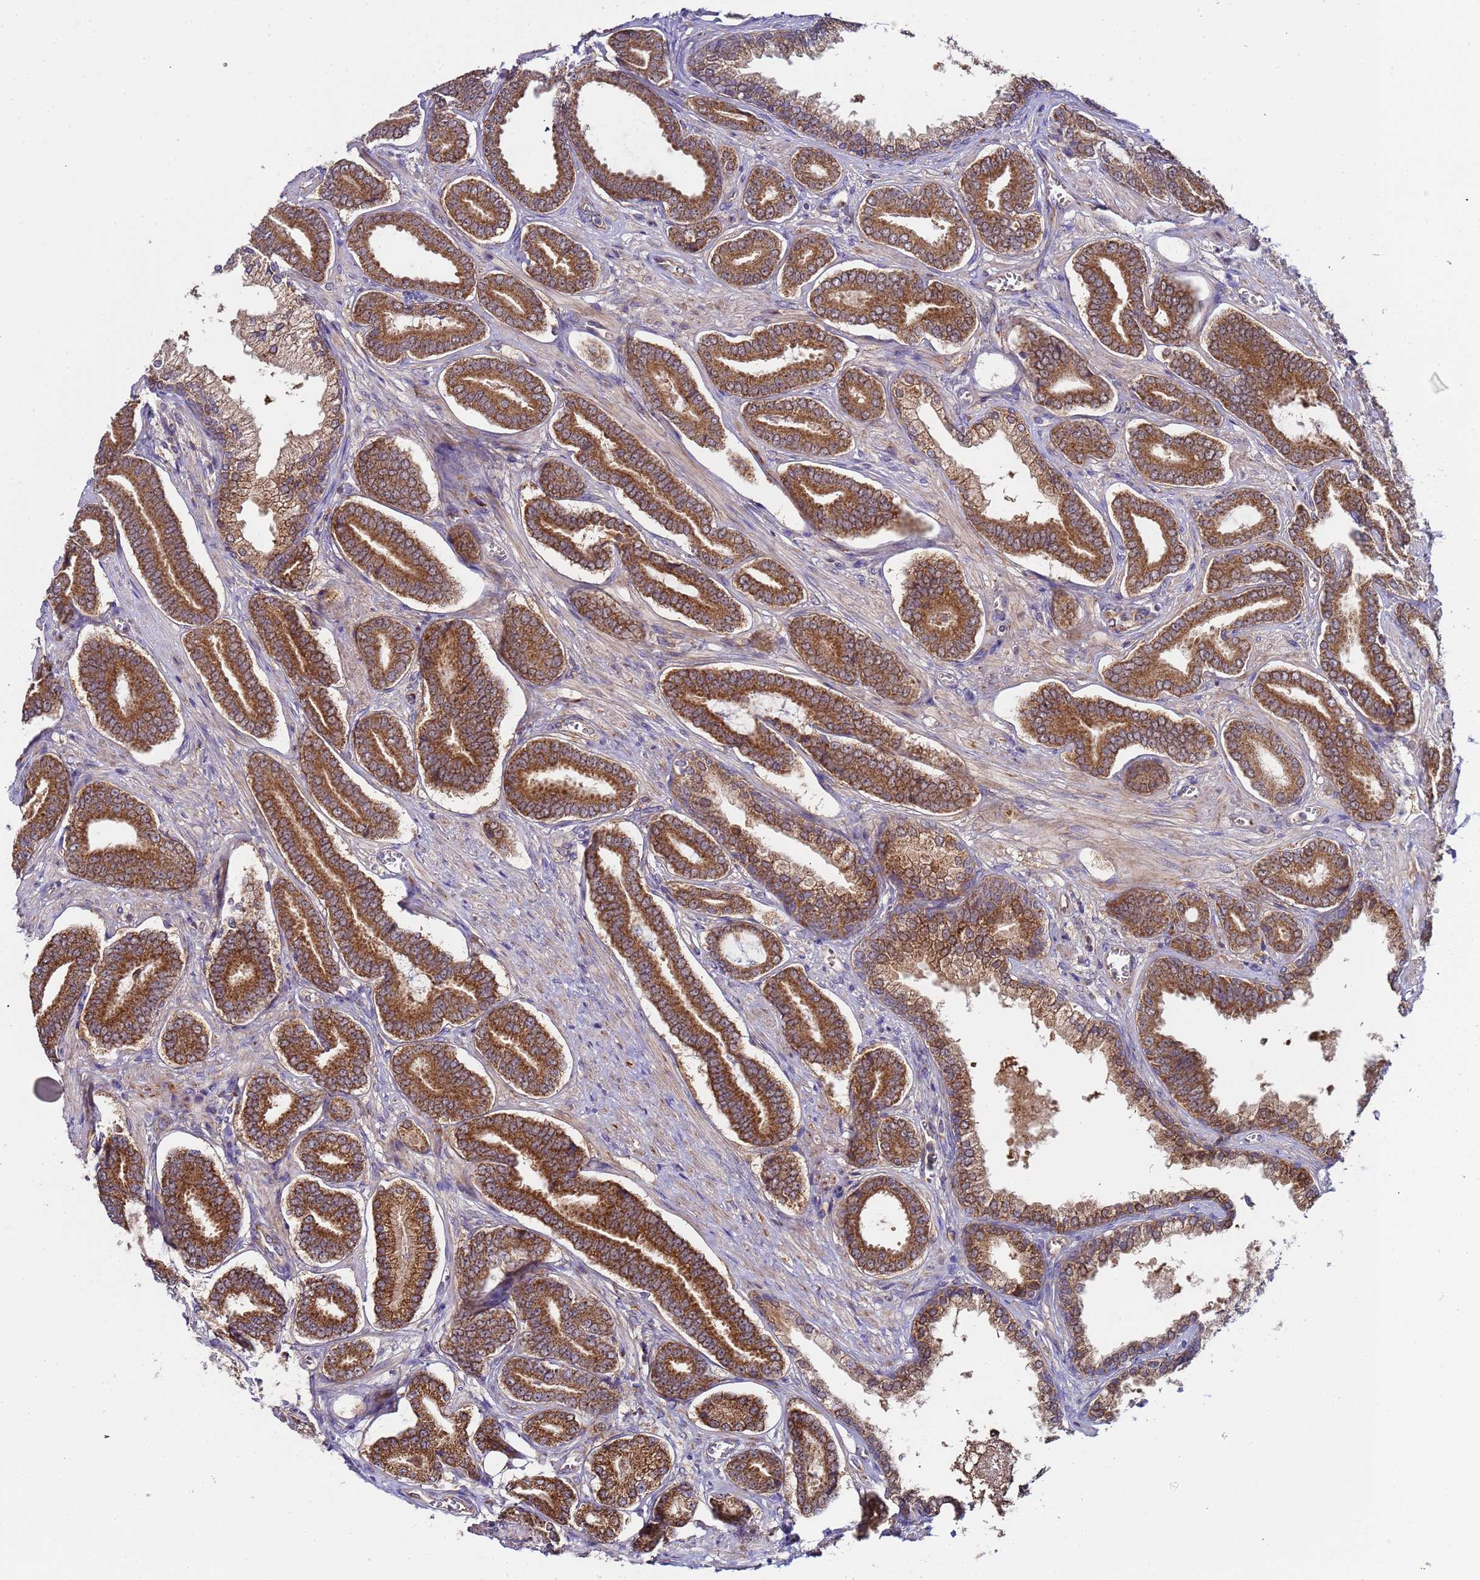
{"staining": {"intensity": "moderate", "quantity": ">75%", "location": "cytoplasmic/membranous"}, "tissue": "prostate cancer", "cell_type": "Tumor cells", "image_type": "cancer", "snomed": [{"axis": "morphology", "description": "Adenocarcinoma, NOS"}, {"axis": "topography", "description": "Prostate and seminal vesicle, NOS"}], "caption": "Moderate cytoplasmic/membranous protein expression is identified in about >75% of tumor cells in adenocarcinoma (prostate).", "gene": "TMEM126A", "patient": {"sex": "male", "age": 76}}